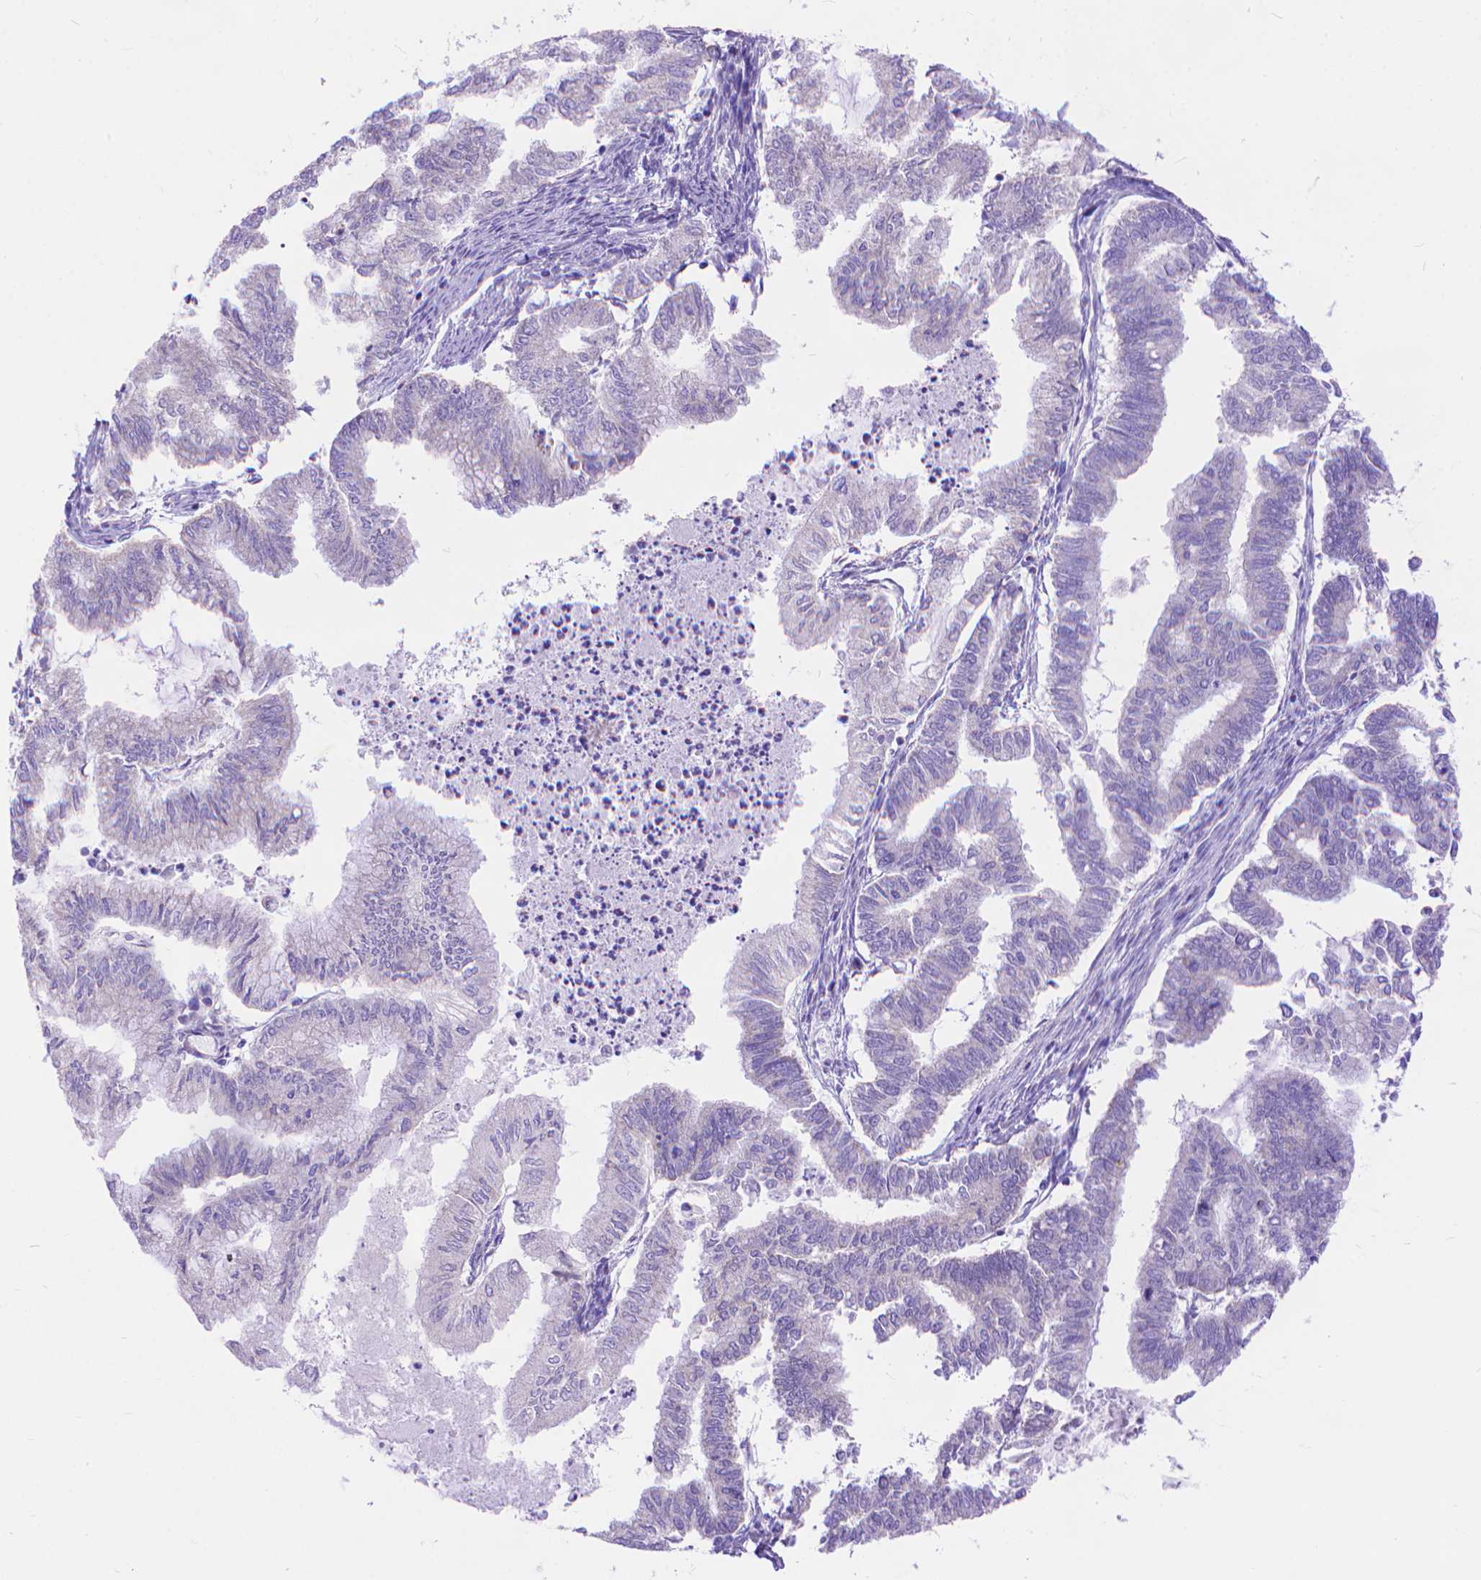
{"staining": {"intensity": "negative", "quantity": "none", "location": "none"}, "tissue": "endometrial cancer", "cell_type": "Tumor cells", "image_type": "cancer", "snomed": [{"axis": "morphology", "description": "Adenocarcinoma, NOS"}, {"axis": "topography", "description": "Endometrium"}], "caption": "The micrograph shows no staining of tumor cells in endometrial cancer. Nuclei are stained in blue.", "gene": "DHRS2", "patient": {"sex": "female", "age": 79}}